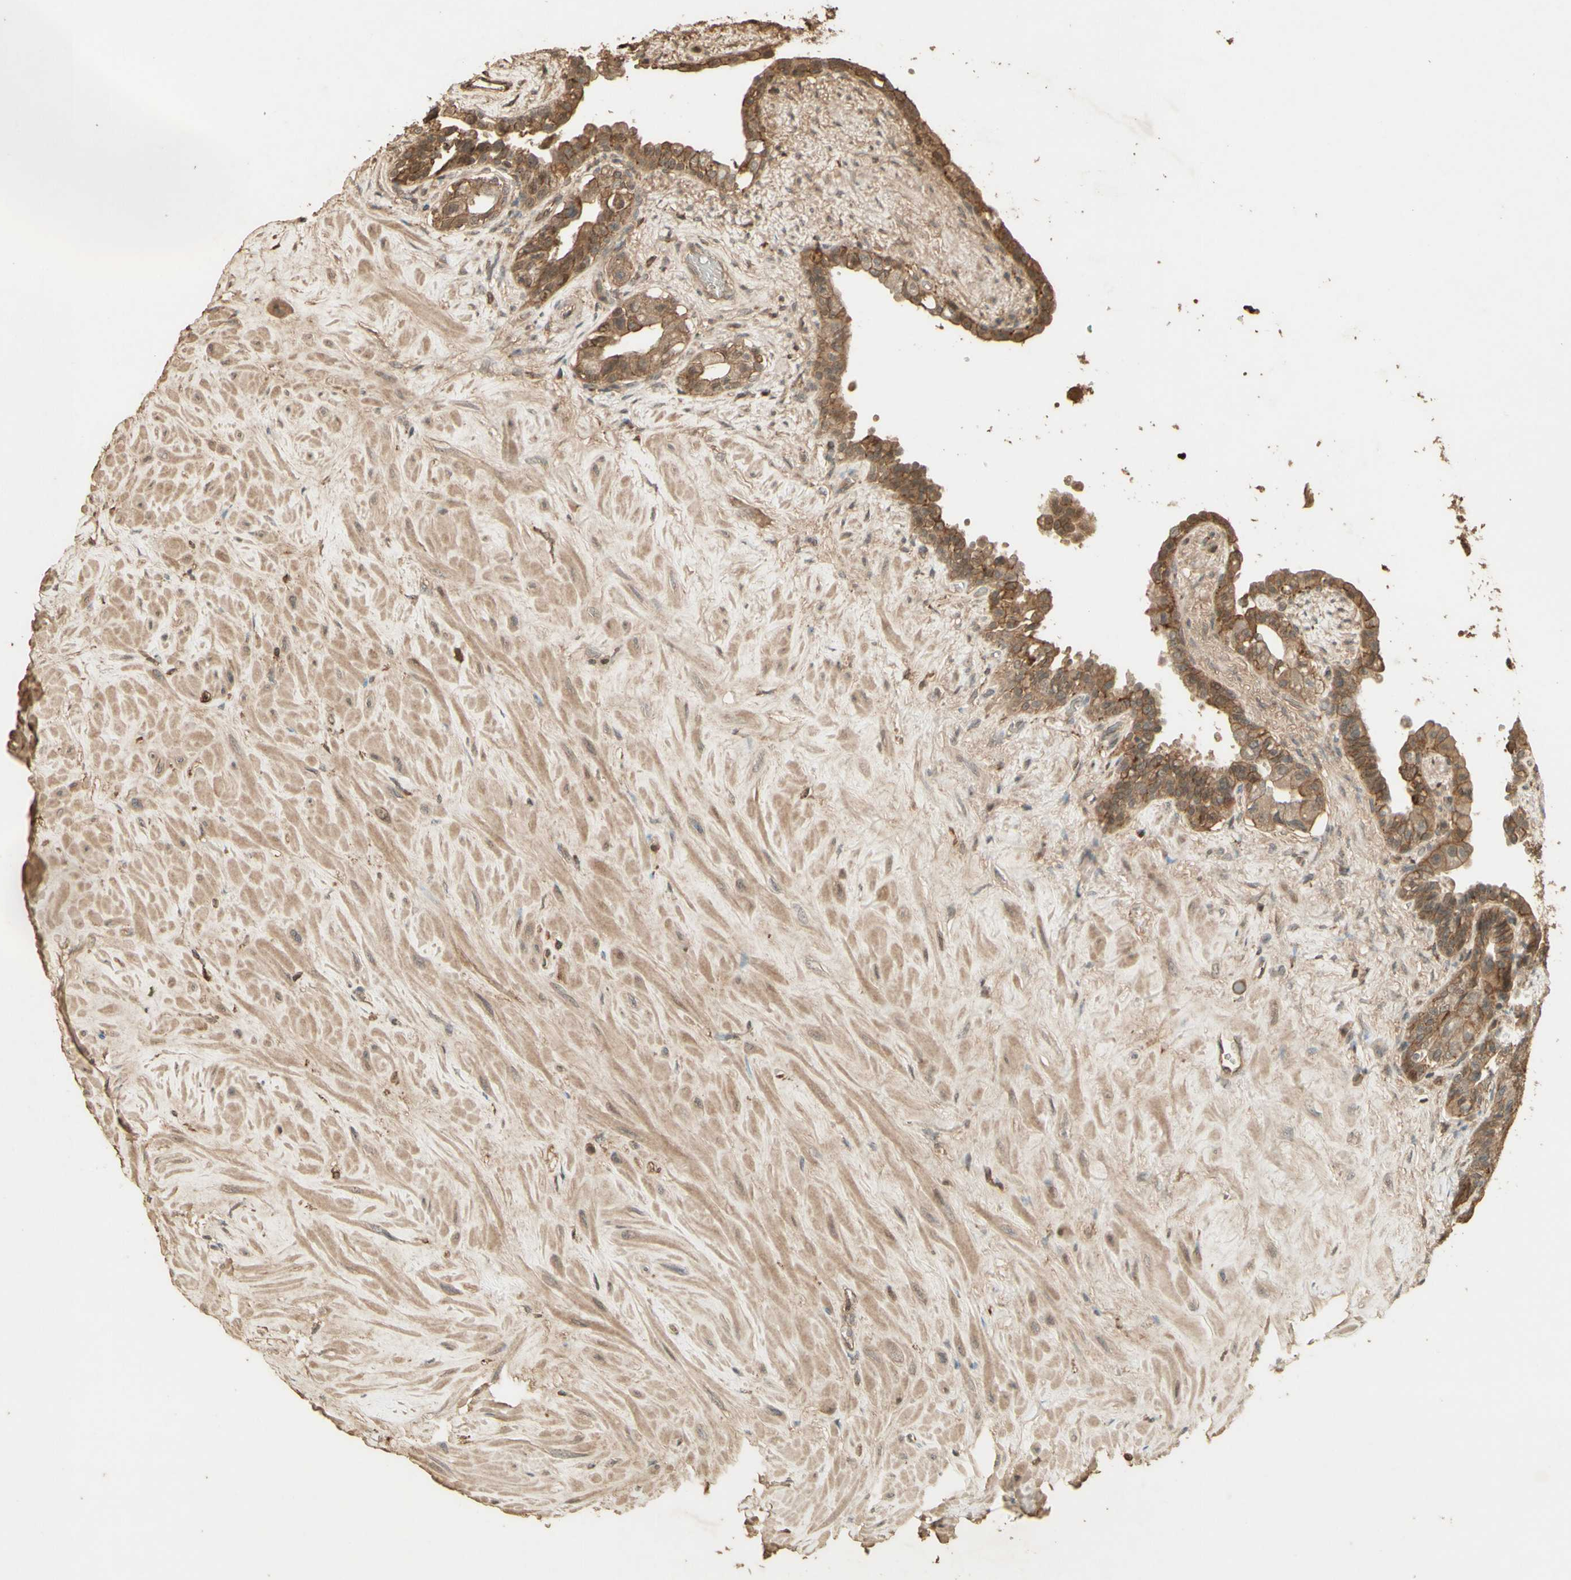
{"staining": {"intensity": "moderate", "quantity": ">75%", "location": "cytoplasmic/membranous"}, "tissue": "seminal vesicle", "cell_type": "Glandular cells", "image_type": "normal", "snomed": [{"axis": "morphology", "description": "Normal tissue, NOS"}, {"axis": "topography", "description": "Seminal veicle"}], "caption": "Seminal vesicle stained with immunohistochemistry (IHC) demonstrates moderate cytoplasmic/membranous expression in about >75% of glandular cells. The staining was performed using DAB (3,3'-diaminobenzidine) to visualize the protein expression in brown, while the nuclei were stained in blue with hematoxylin (Magnification: 20x).", "gene": "SMAD9", "patient": {"sex": "male", "age": 63}}